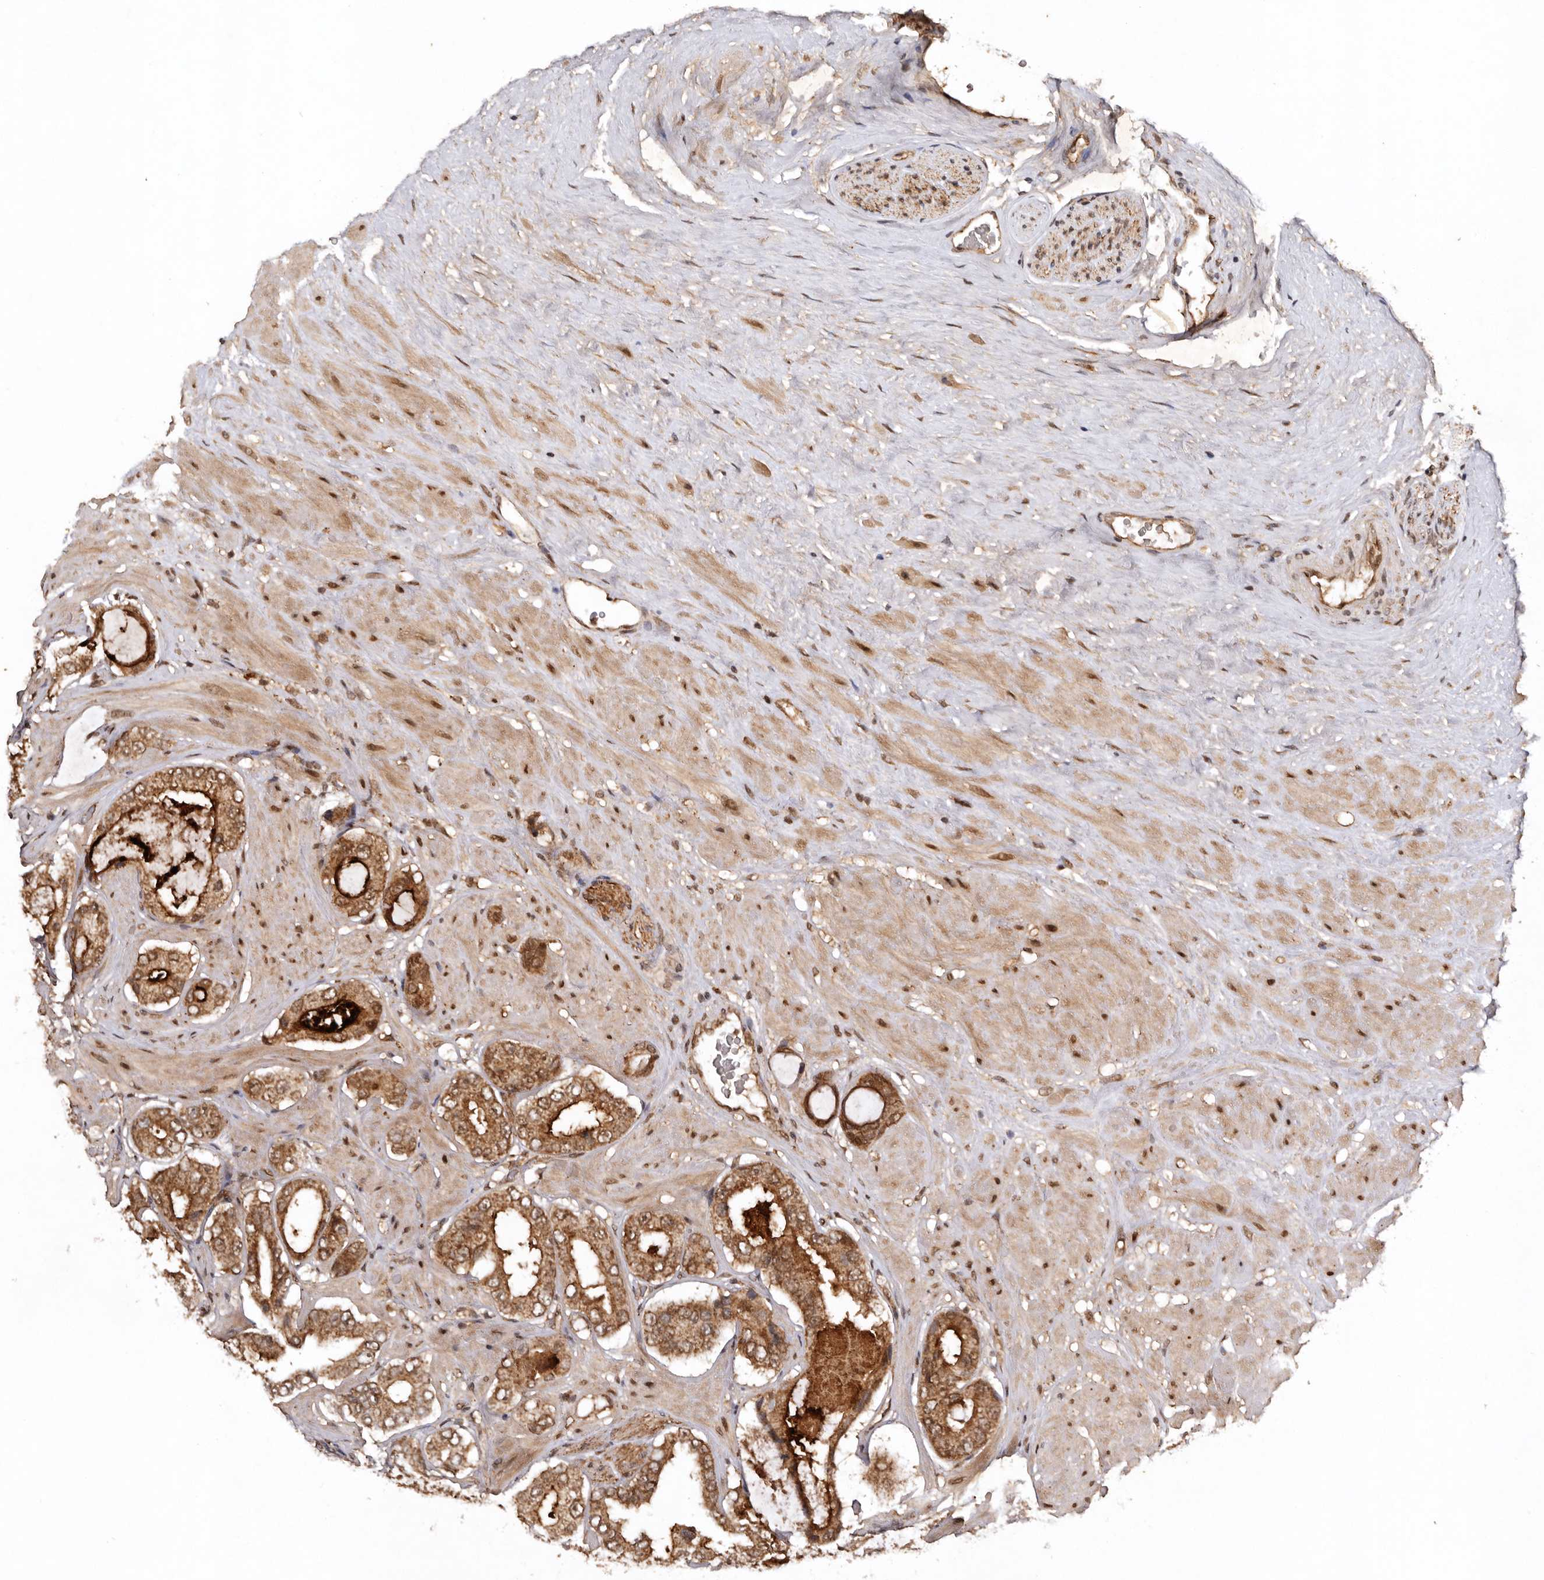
{"staining": {"intensity": "moderate", "quantity": ">75%", "location": "cytoplasmic/membranous"}, "tissue": "prostate cancer", "cell_type": "Tumor cells", "image_type": "cancer", "snomed": [{"axis": "morphology", "description": "Adenocarcinoma, High grade"}, {"axis": "topography", "description": "Prostate"}], "caption": "Tumor cells show moderate cytoplasmic/membranous expression in approximately >75% of cells in prostate cancer (adenocarcinoma (high-grade)).", "gene": "TARS2", "patient": {"sex": "male", "age": 59}}